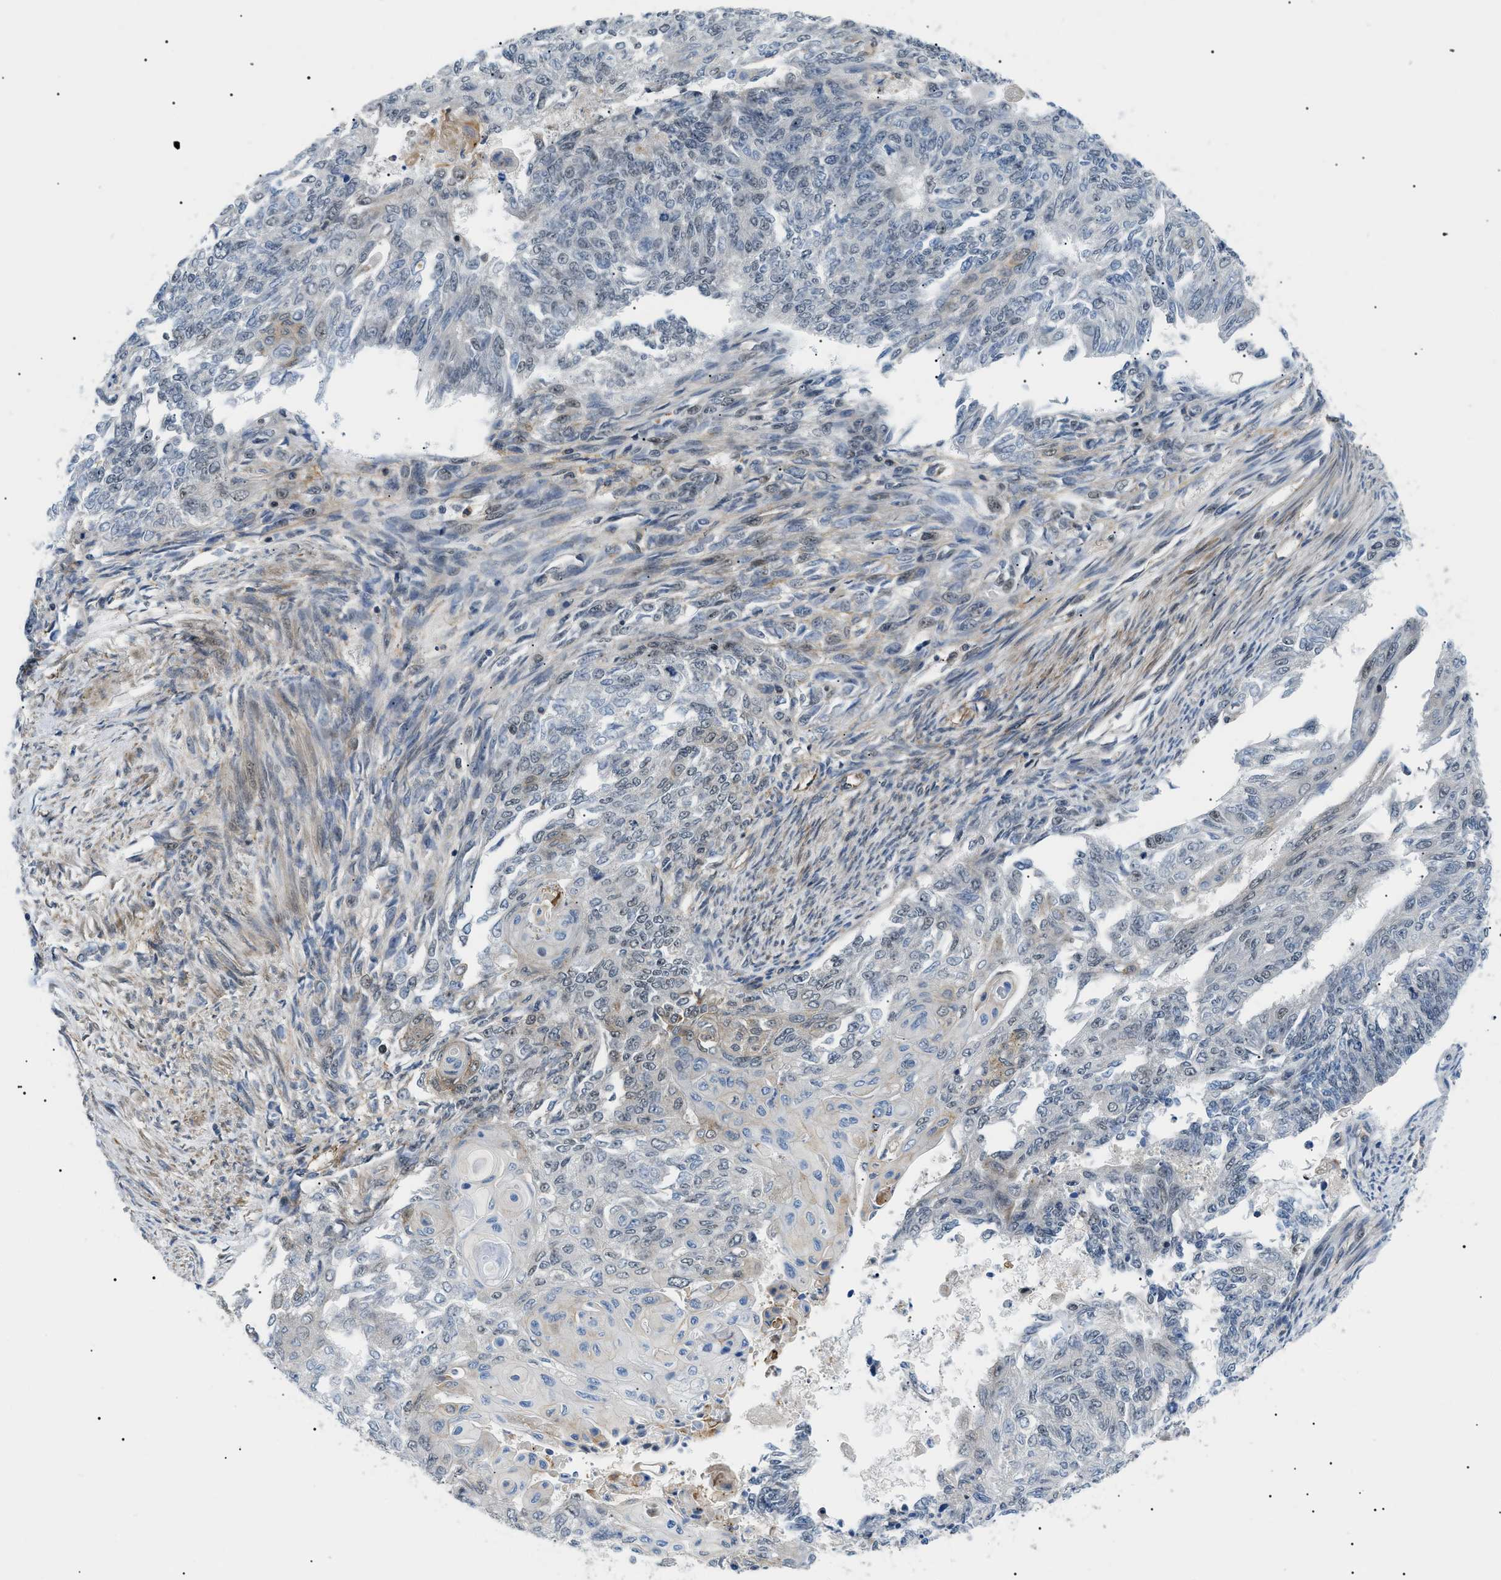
{"staining": {"intensity": "weak", "quantity": "<25%", "location": "nuclear"}, "tissue": "endometrial cancer", "cell_type": "Tumor cells", "image_type": "cancer", "snomed": [{"axis": "morphology", "description": "Adenocarcinoma, NOS"}, {"axis": "topography", "description": "Endometrium"}], "caption": "High power microscopy image of an immunohistochemistry micrograph of endometrial adenocarcinoma, revealing no significant positivity in tumor cells.", "gene": "RBM15", "patient": {"sex": "female", "age": 32}}